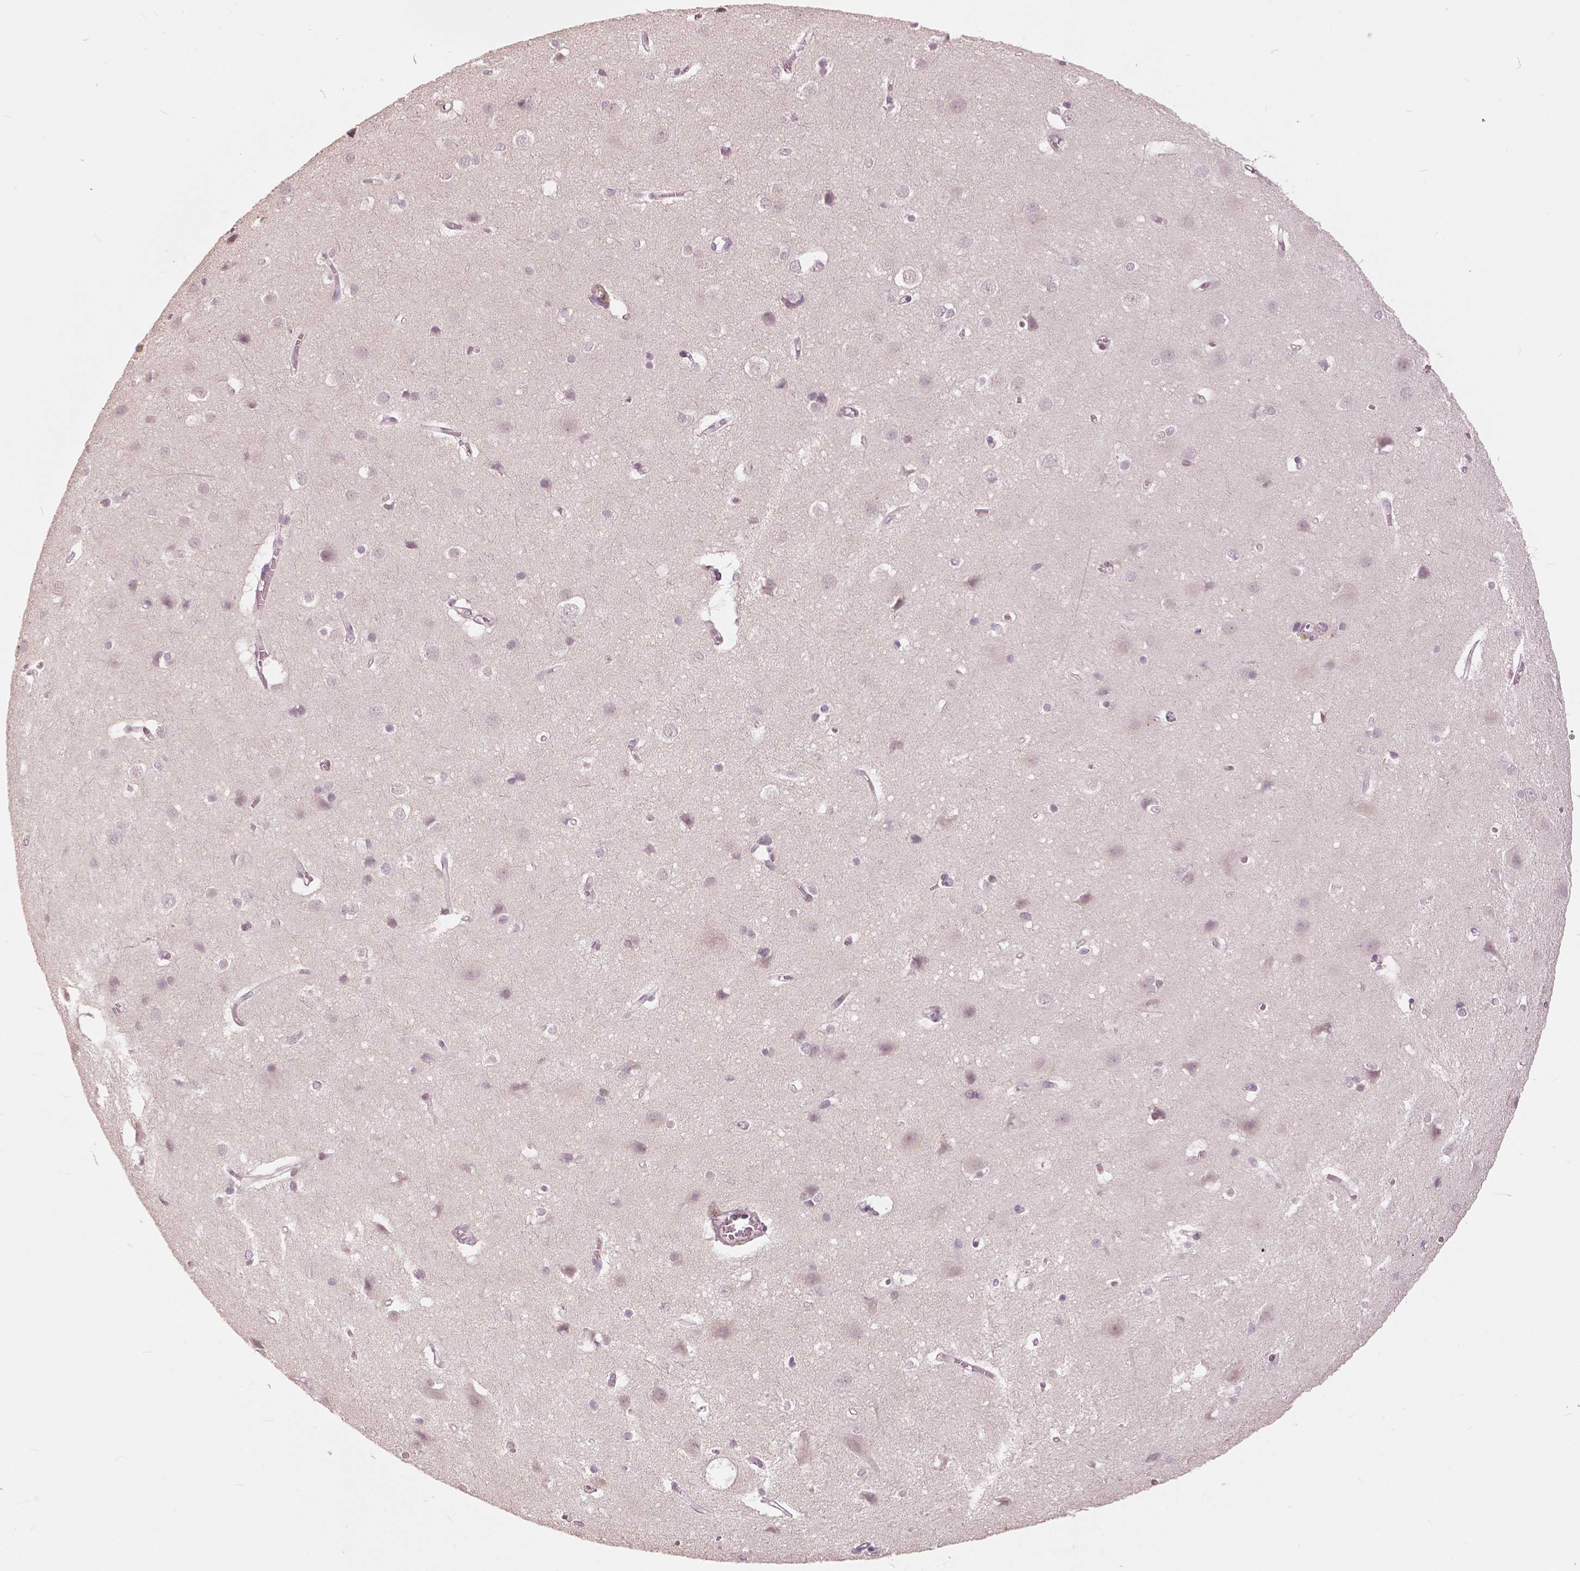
{"staining": {"intensity": "negative", "quantity": "none", "location": "none"}, "tissue": "cerebral cortex", "cell_type": "Endothelial cells", "image_type": "normal", "snomed": [{"axis": "morphology", "description": "Normal tissue, NOS"}, {"axis": "topography", "description": "Cerebral cortex"}], "caption": "IHC image of benign cerebral cortex: human cerebral cortex stained with DAB (3,3'-diaminobenzidine) shows no significant protein staining in endothelial cells.", "gene": "NANOG", "patient": {"sex": "male", "age": 37}}